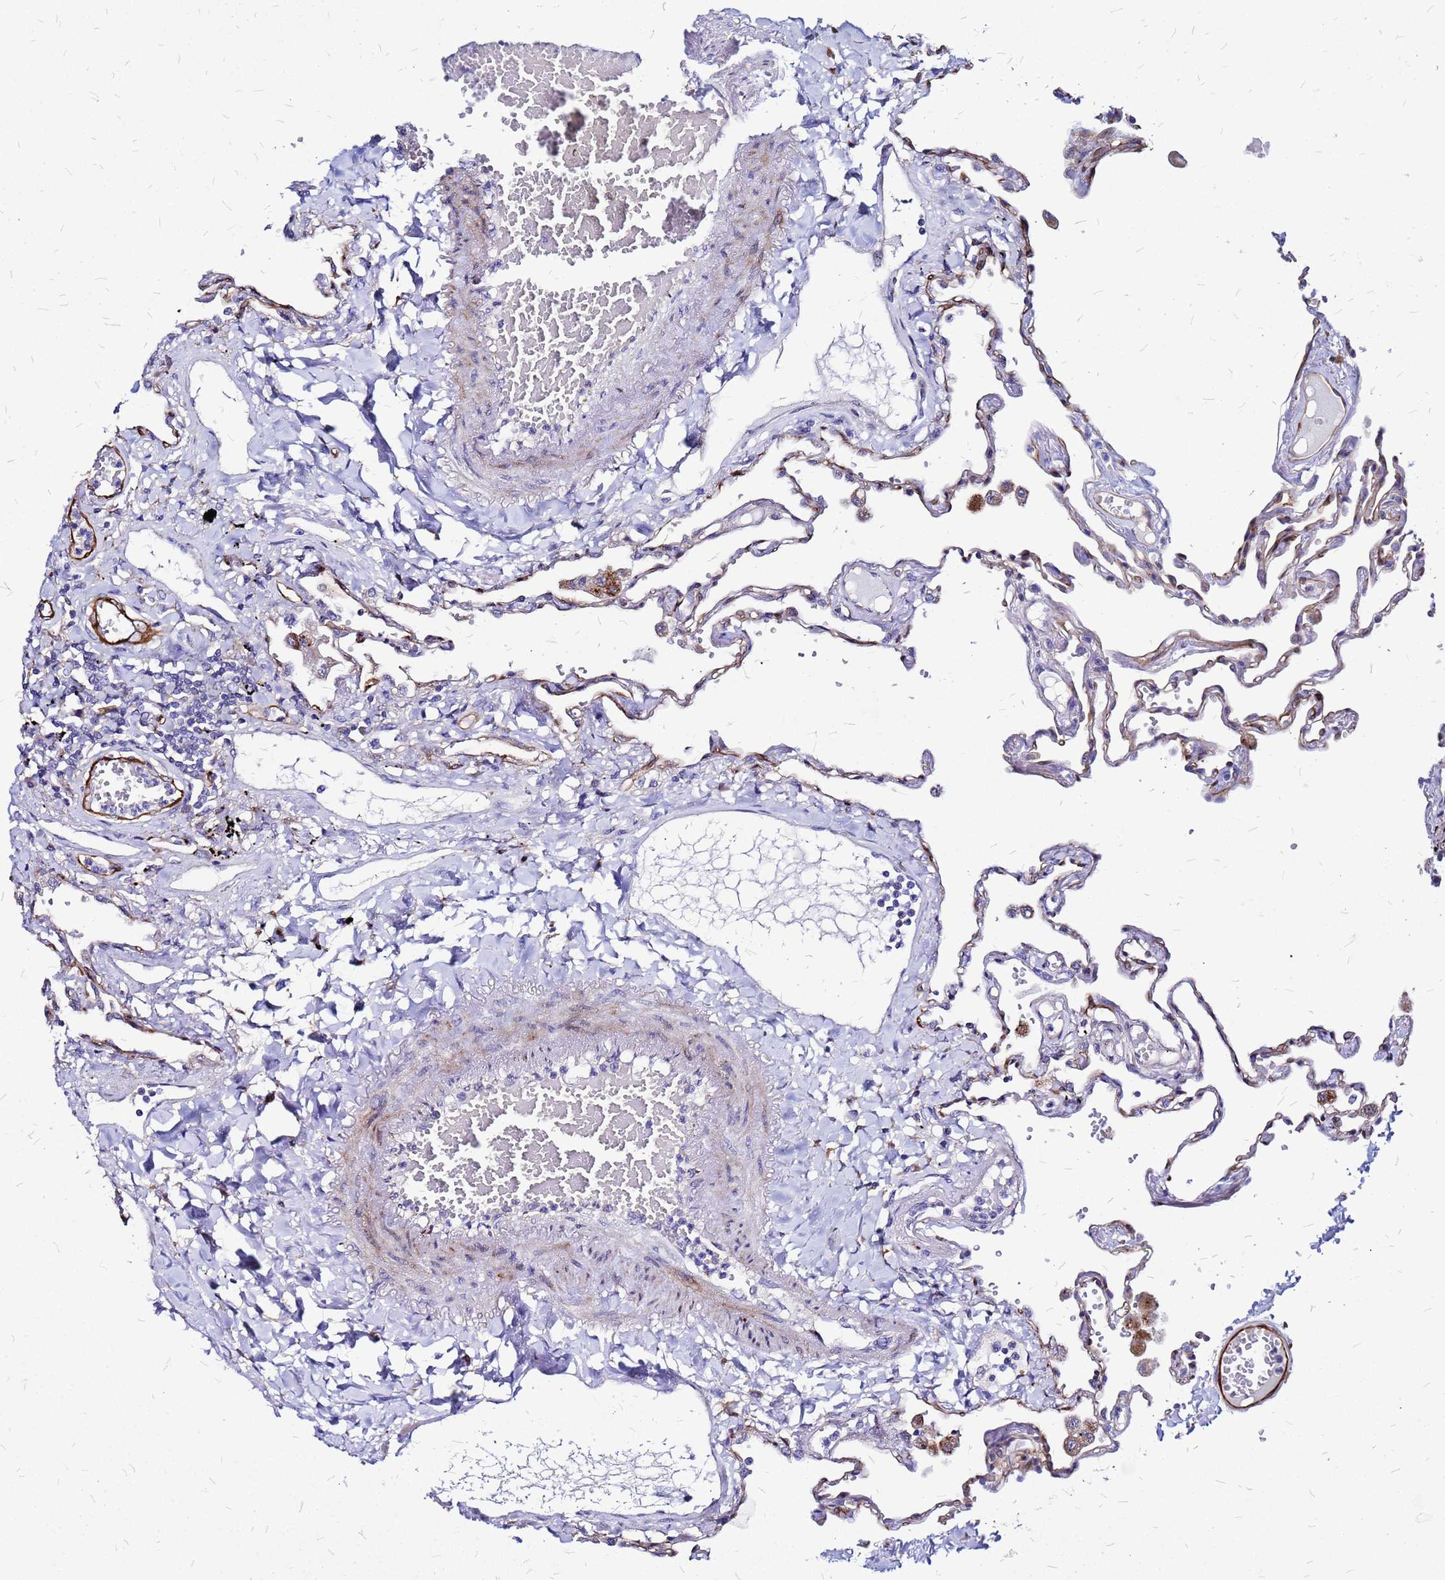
{"staining": {"intensity": "moderate", "quantity": "<25%", "location": "cytoplasmic/membranous"}, "tissue": "lung", "cell_type": "Alveolar cells", "image_type": "normal", "snomed": [{"axis": "morphology", "description": "Normal tissue, NOS"}, {"axis": "topography", "description": "Lung"}], "caption": "Lung stained for a protein shows moderate cytoplasmic/membranous positivity in alveolar cells. The protein of interest is stained brown, and the nuclei are stained in blue (DAB (3,3'-diaminobenzidine) IHC with brightfield microscopy, high magnification).", "gene": "NOSTRIN", "patient": {"sex": "female", "age": 67}}